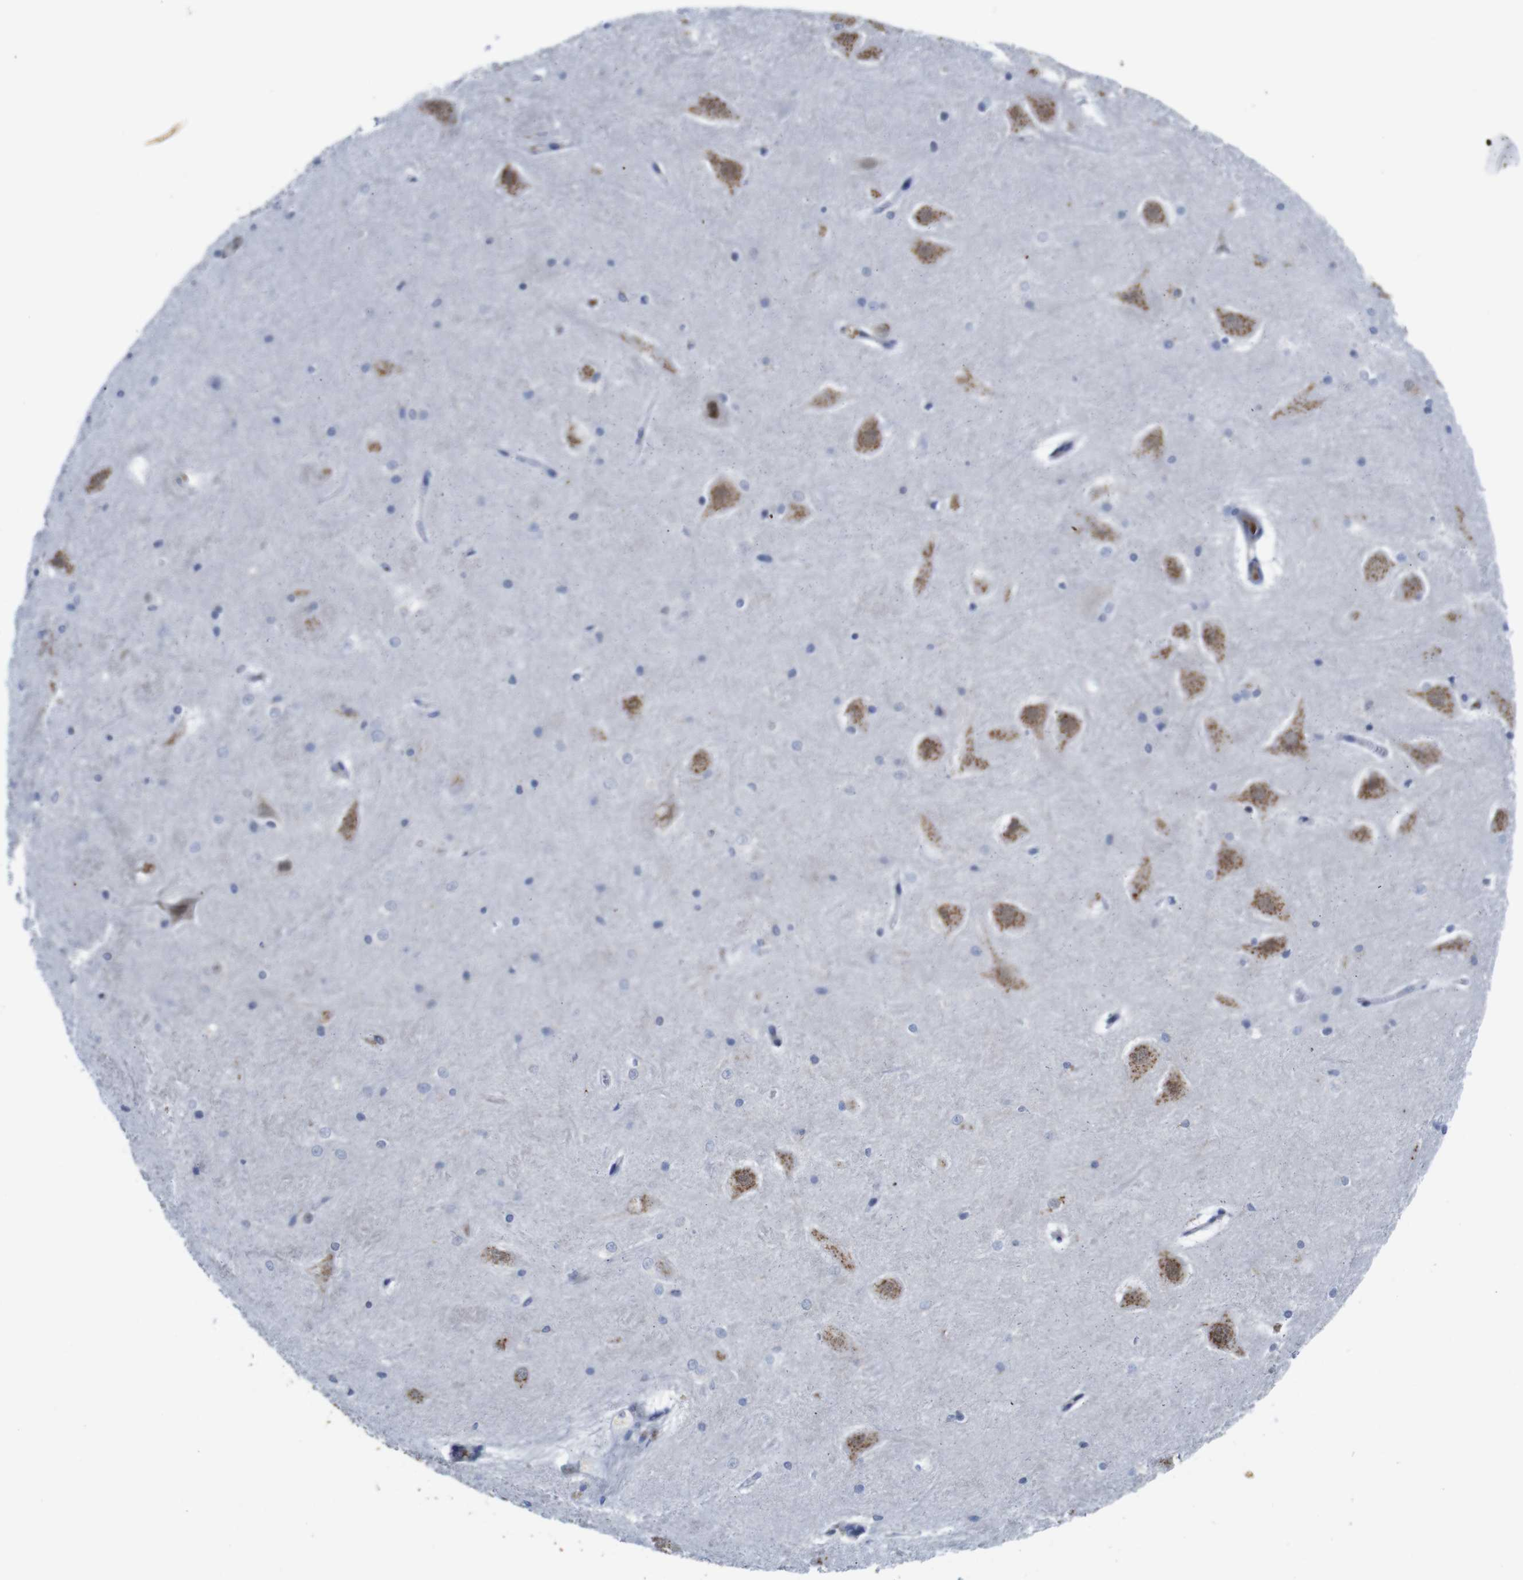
{"staining": {"intensity": "negative", "quantity": "none", "location": "none"}, "tissue": "hippocampus", "cell_type": "Glial cells", "image_type": "normal", "snomed": [{"axis": "morphology", "description": "Normal tissue, NOS"}, {"axis": "topography", "description": "Hippocampus"}], "caption": "This photomicrograph is of unremarkable hippocampus stained with immunohistochemistry (IHC) to label a protein in brown with the nuclei are counter-stained blue. There is no positivity in glial cells.", "gene": "FURIN", "patient": {"sex": "male", "age": 45}}